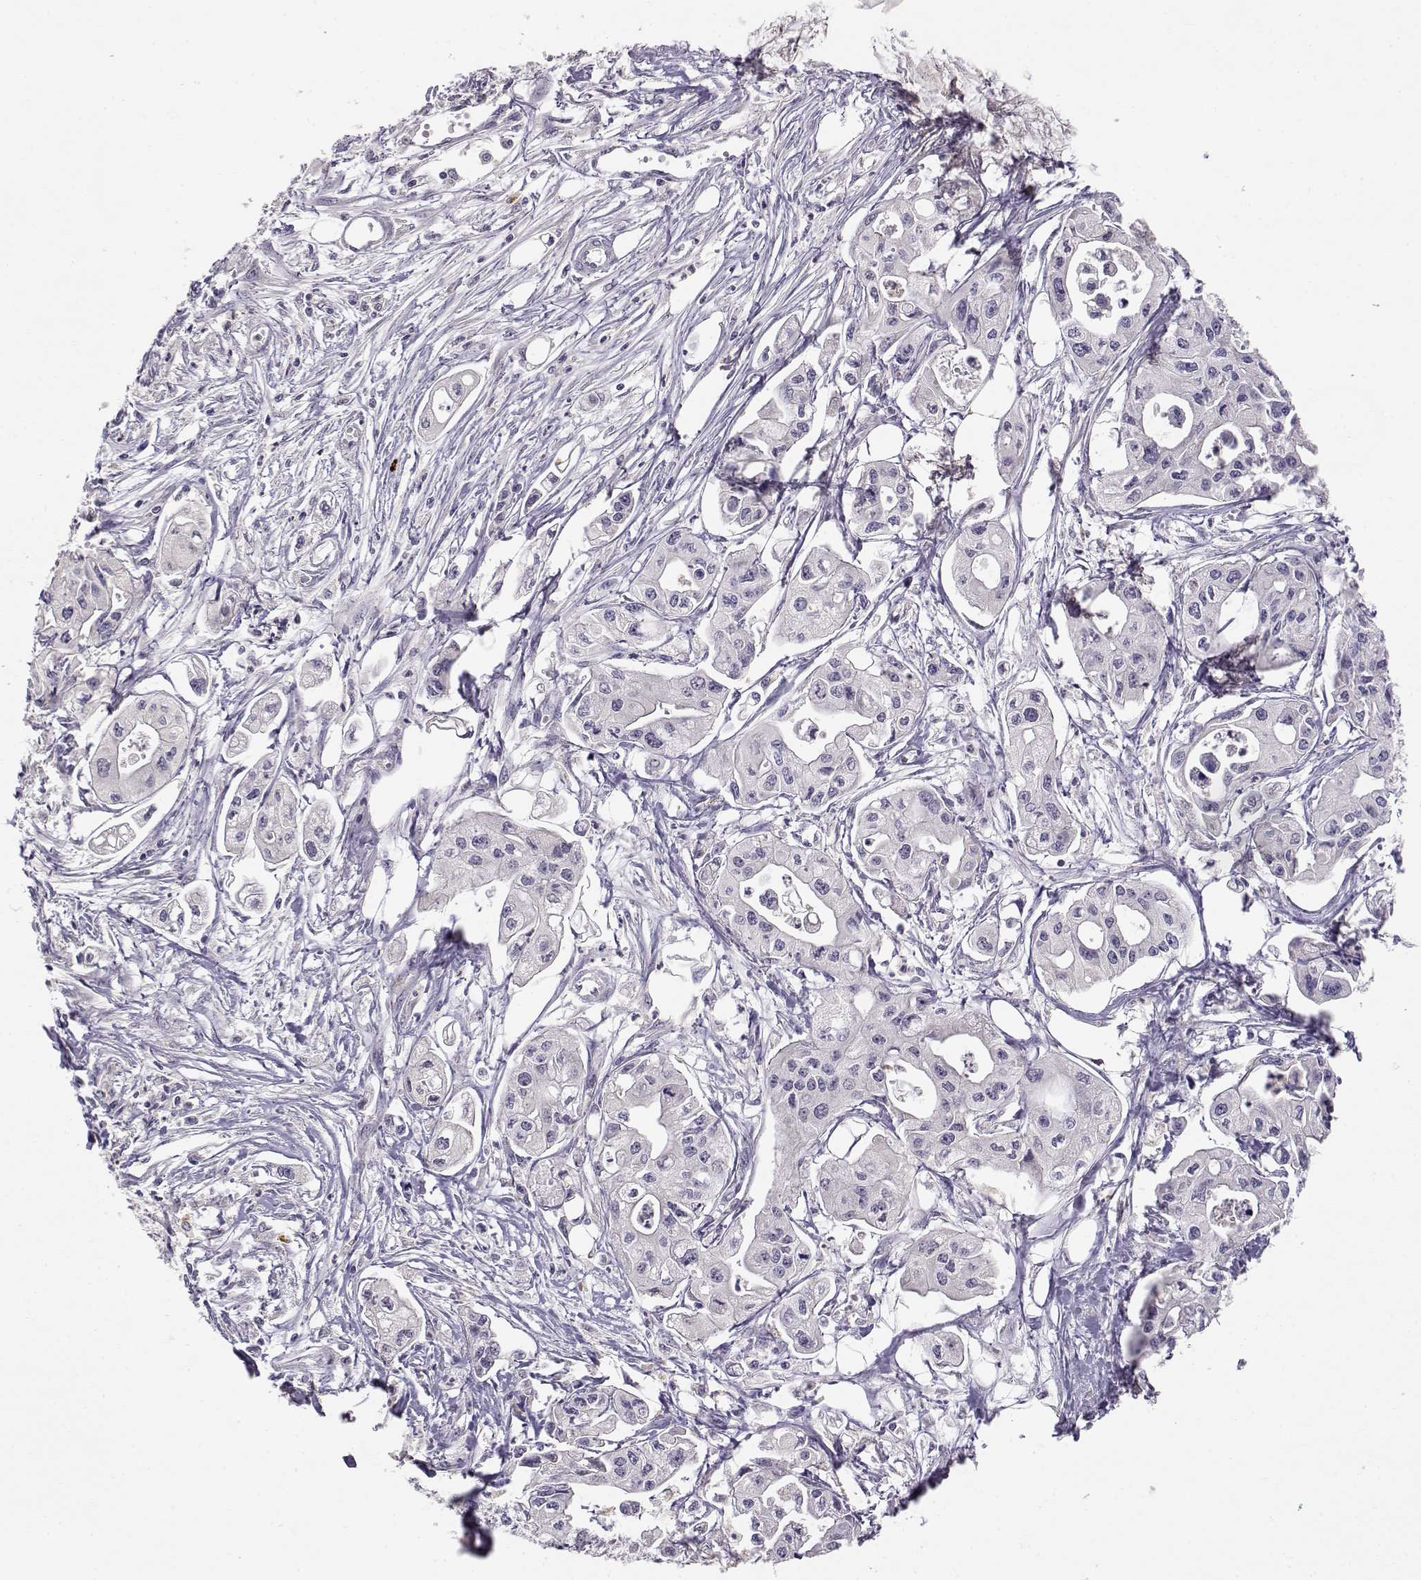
{"staining": {"intensity": "negative", "quantity": "none", "location": "none"}, "tissue": "pancreatic cancer", "cell_type": "Tumor cells", "image_type": "cancer", "snomed": [{"axis": "morphology", "description": "Adenocarcinoma, NOS"}, {"axis": "topography", "description": "Pancreas"}], "caption": "There is no significant expression in tumor cells of adenocarcinoma (pancreatic).", "gene": "TACR1", "patient": {"sex": "male", "age": 70}}